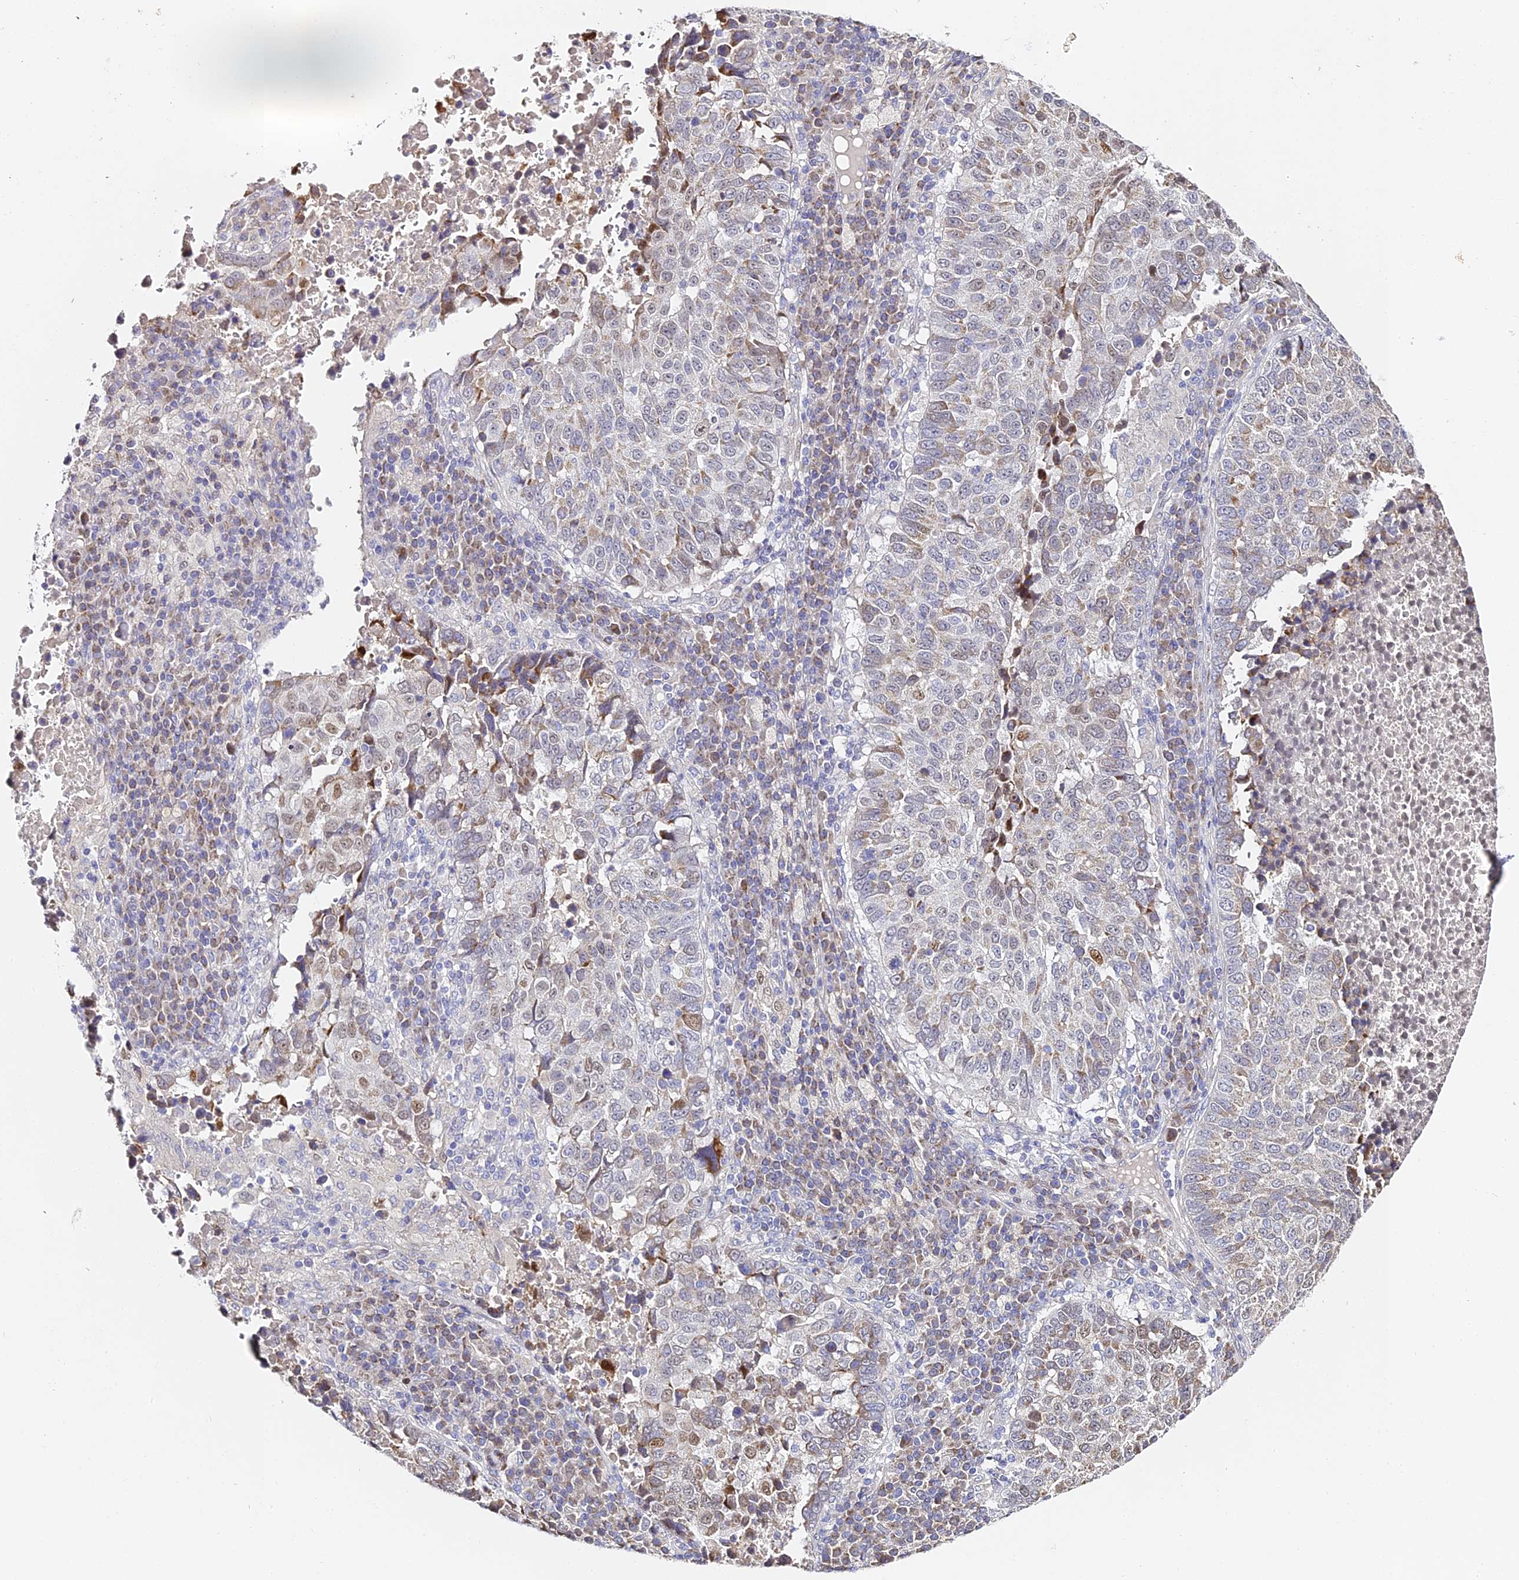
{"staining": {"intensity": "moderate", "quantity": "<25%", "location": "nuclear"}, "tissue": "lung cancer", "cell_type": "Tumor cells", "image_type": "cancer", "snomed": [{"axis": "morphology", "description": "Squamous cell carcinoma, NOS"}, {"axis": "topography", "description": "Lung"}], "caption": "Lung cancer tissue displays moderate nuclear expression in approximately <25% of tumor cells", "gene": "SERP1", "patient": {"sex": "male", "age": 73}}